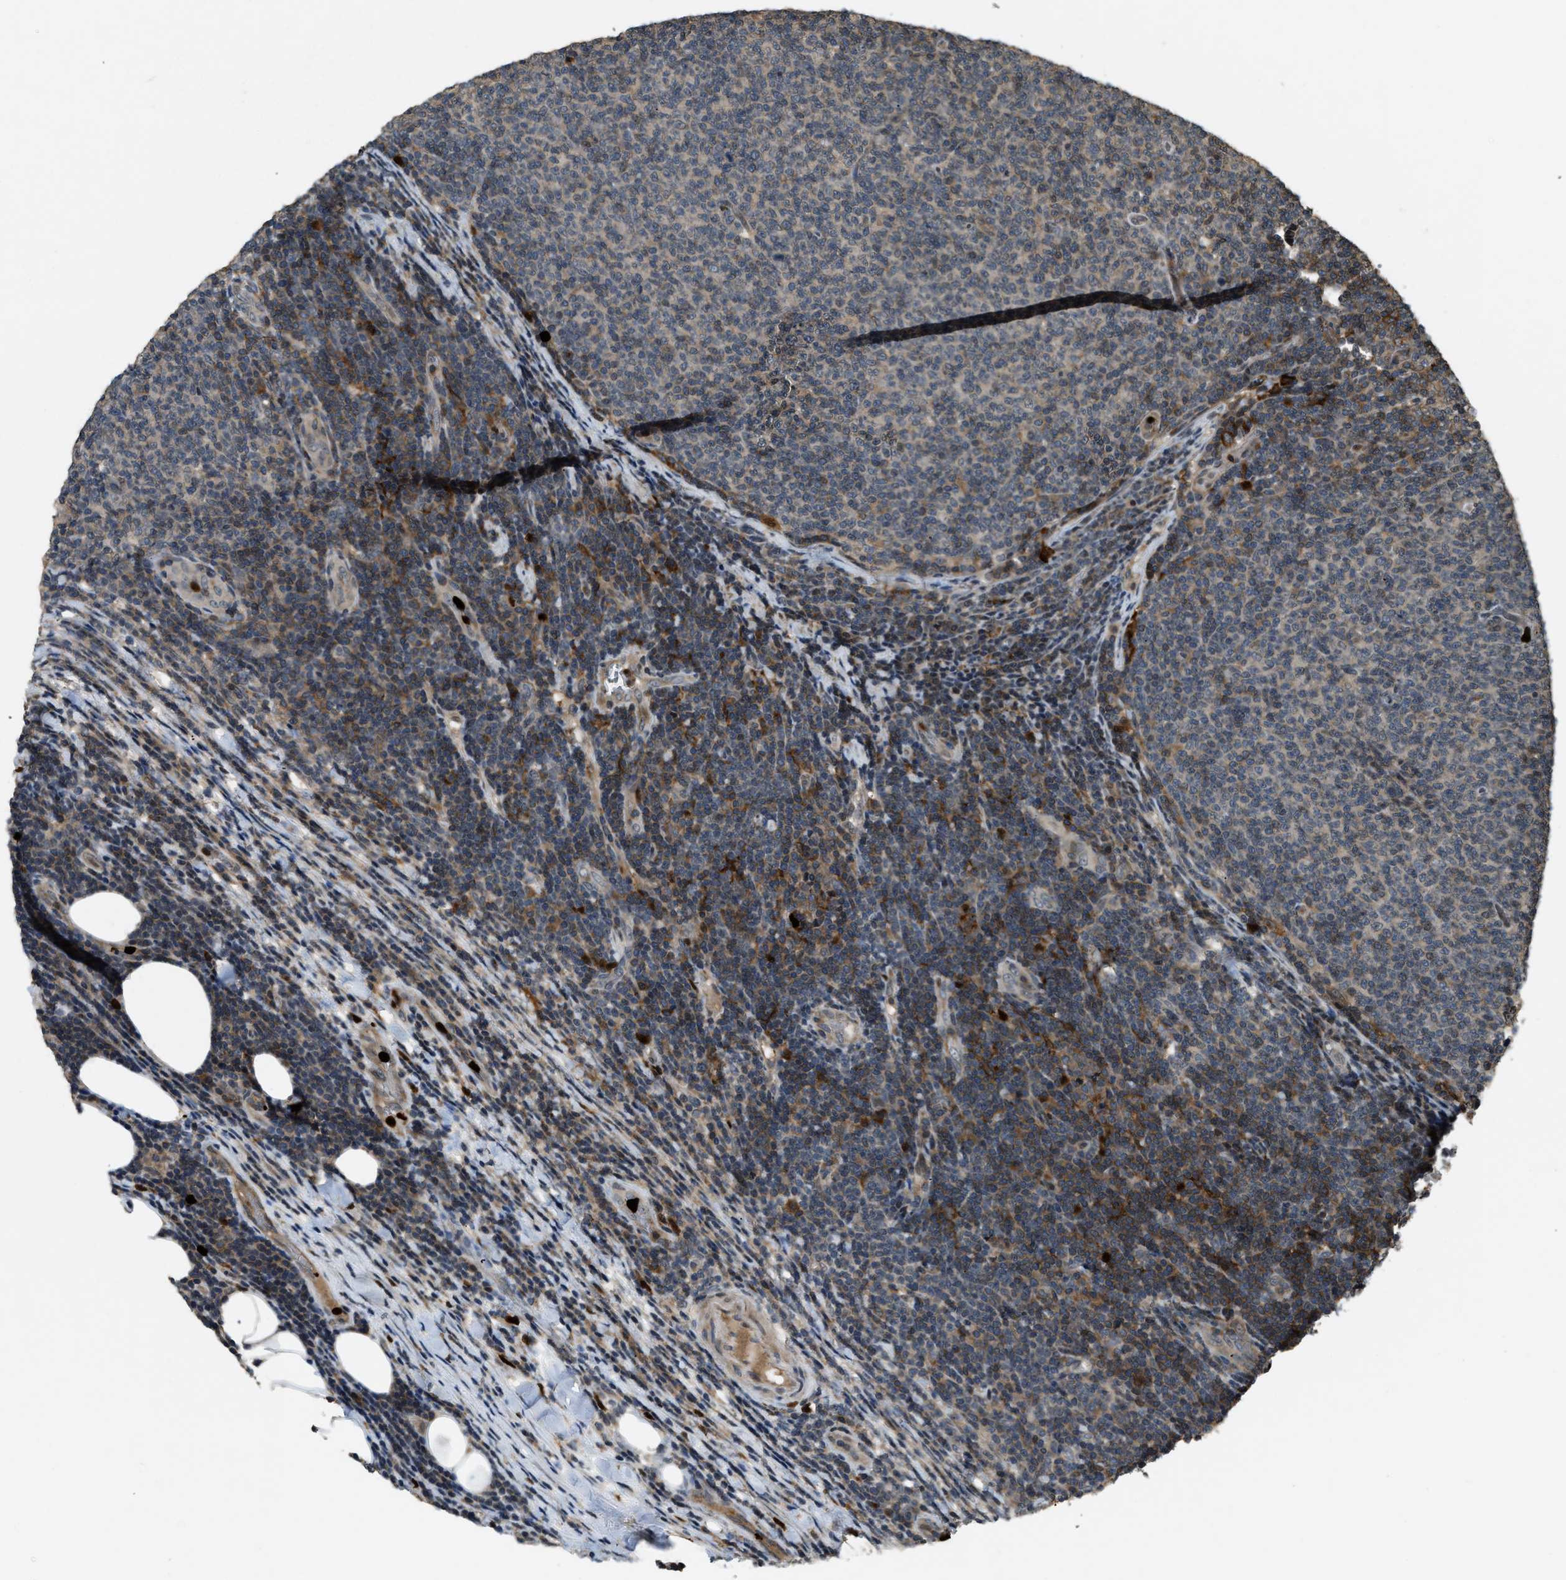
{"staining": {"intensity": "weak", "quantity": "<25%", "location": "cytoplasmic/membranous"}, "tissue": "lymphoma", "cell_type": "Tumor cells", "image_type": "cancer", "snomed": [{"axis": "morphology", "description": "Malignant lymphoma, non-Hodgkin's type, Low grade"}, {"axis": "topography", "description": "Lymph node"}], "caption": "IHC photomicrograph of human lymphoma stained for a protein (brown), which exhibits no staining in tumor cells. The staining was performed using DAB to visualize the protein expression in brown, while the nuclei were stained in blue with hematoxylin (Magnification: 20x).", "gene": "RNF141", "patient": {"sex": "male", "age": 66}}